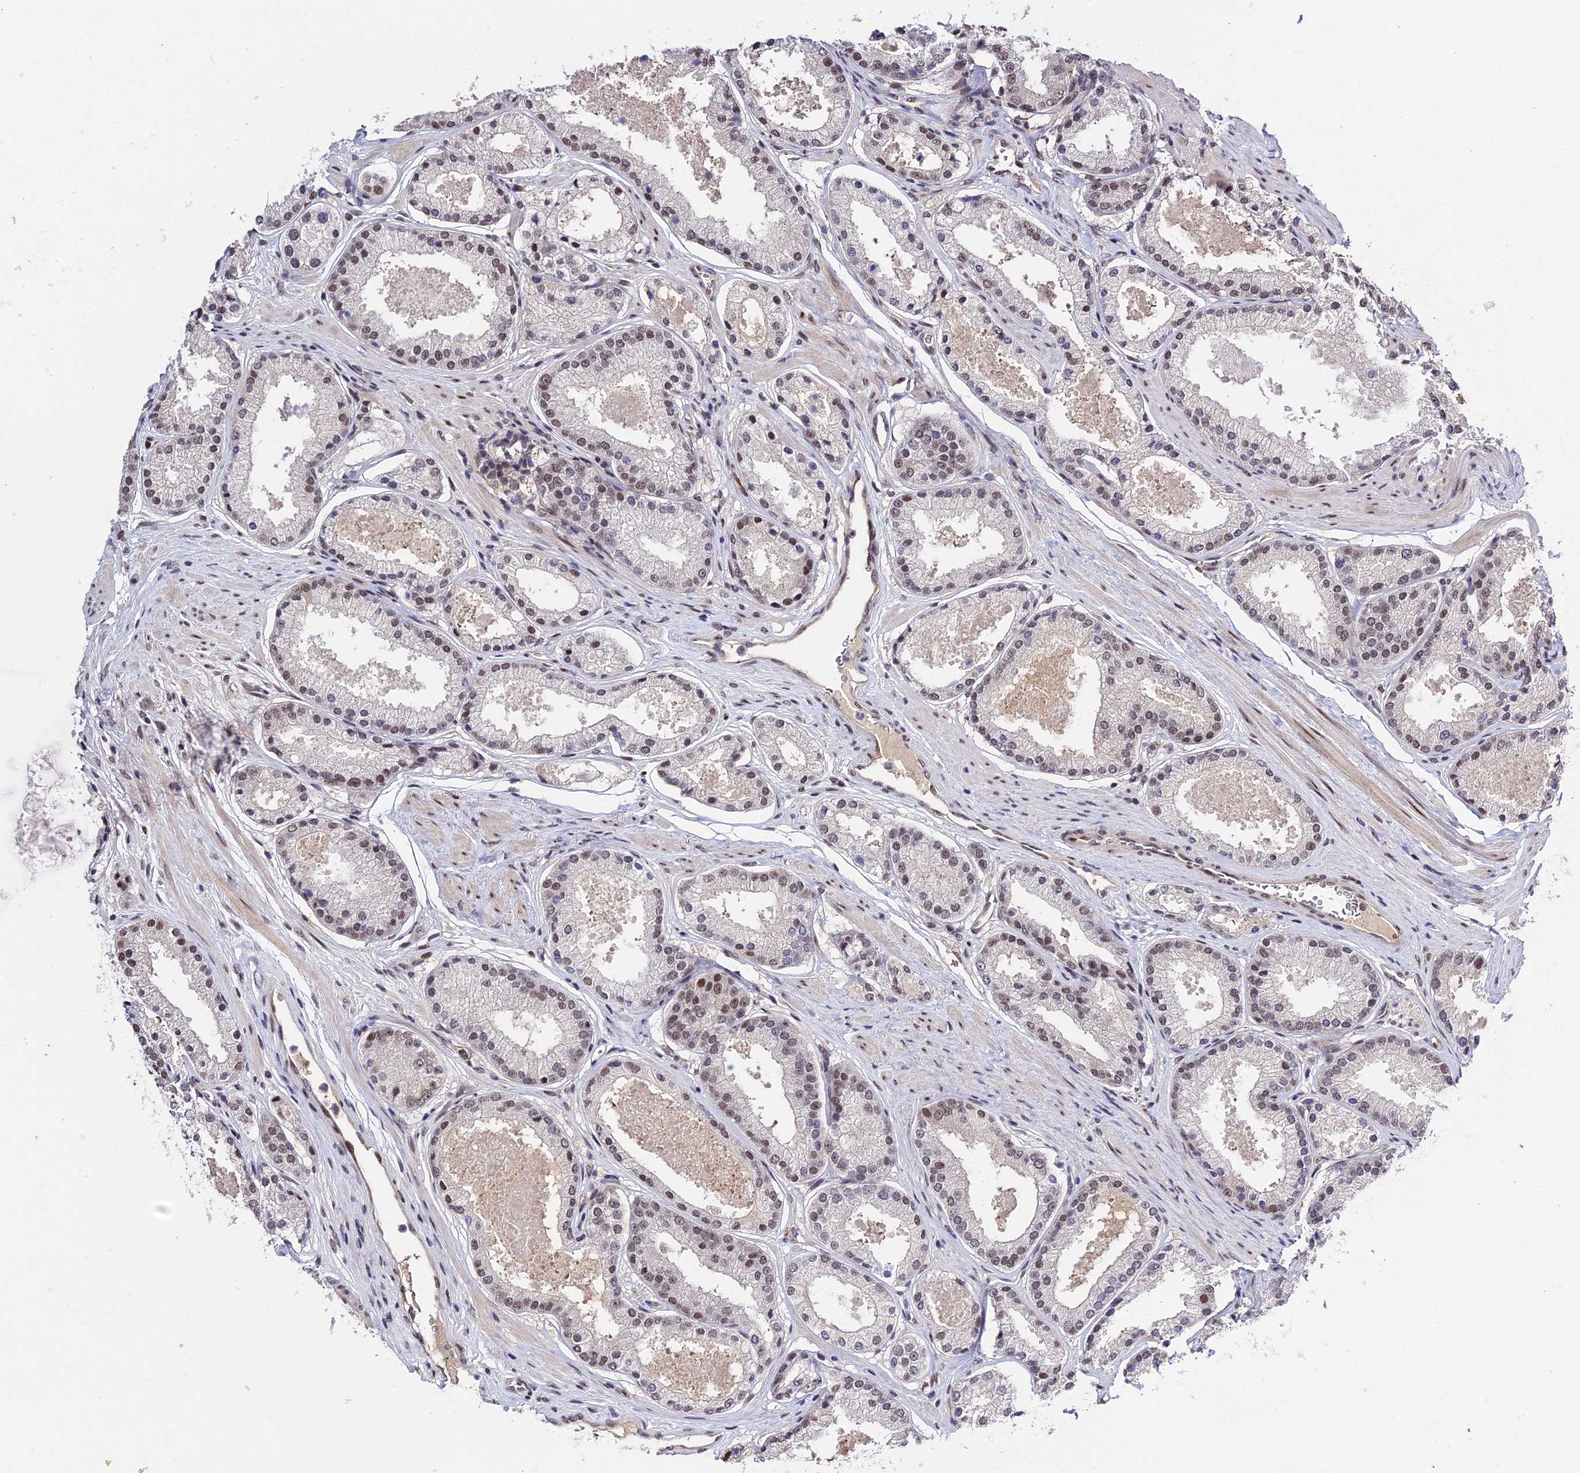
{"staining": {"intensity": "weak", "quantity": "<25%", "location": "nuclear"}, "tissue": "prostate cancer", "cell_type": "Tumor cells", "image_type": "cancer", "snomed": [{"axis": "morphology", "description": "Adenocarcinoma, Low grade"}, {"axis": "topography", "description": "Prostate"}], "caption": "Low-grade adenocarcinoma (prostate) was stained to show a protein in brown. There is no significant expression in tumor cells.", "gene": "SYT15", "patient": {"sex": "male", "age": 59}}